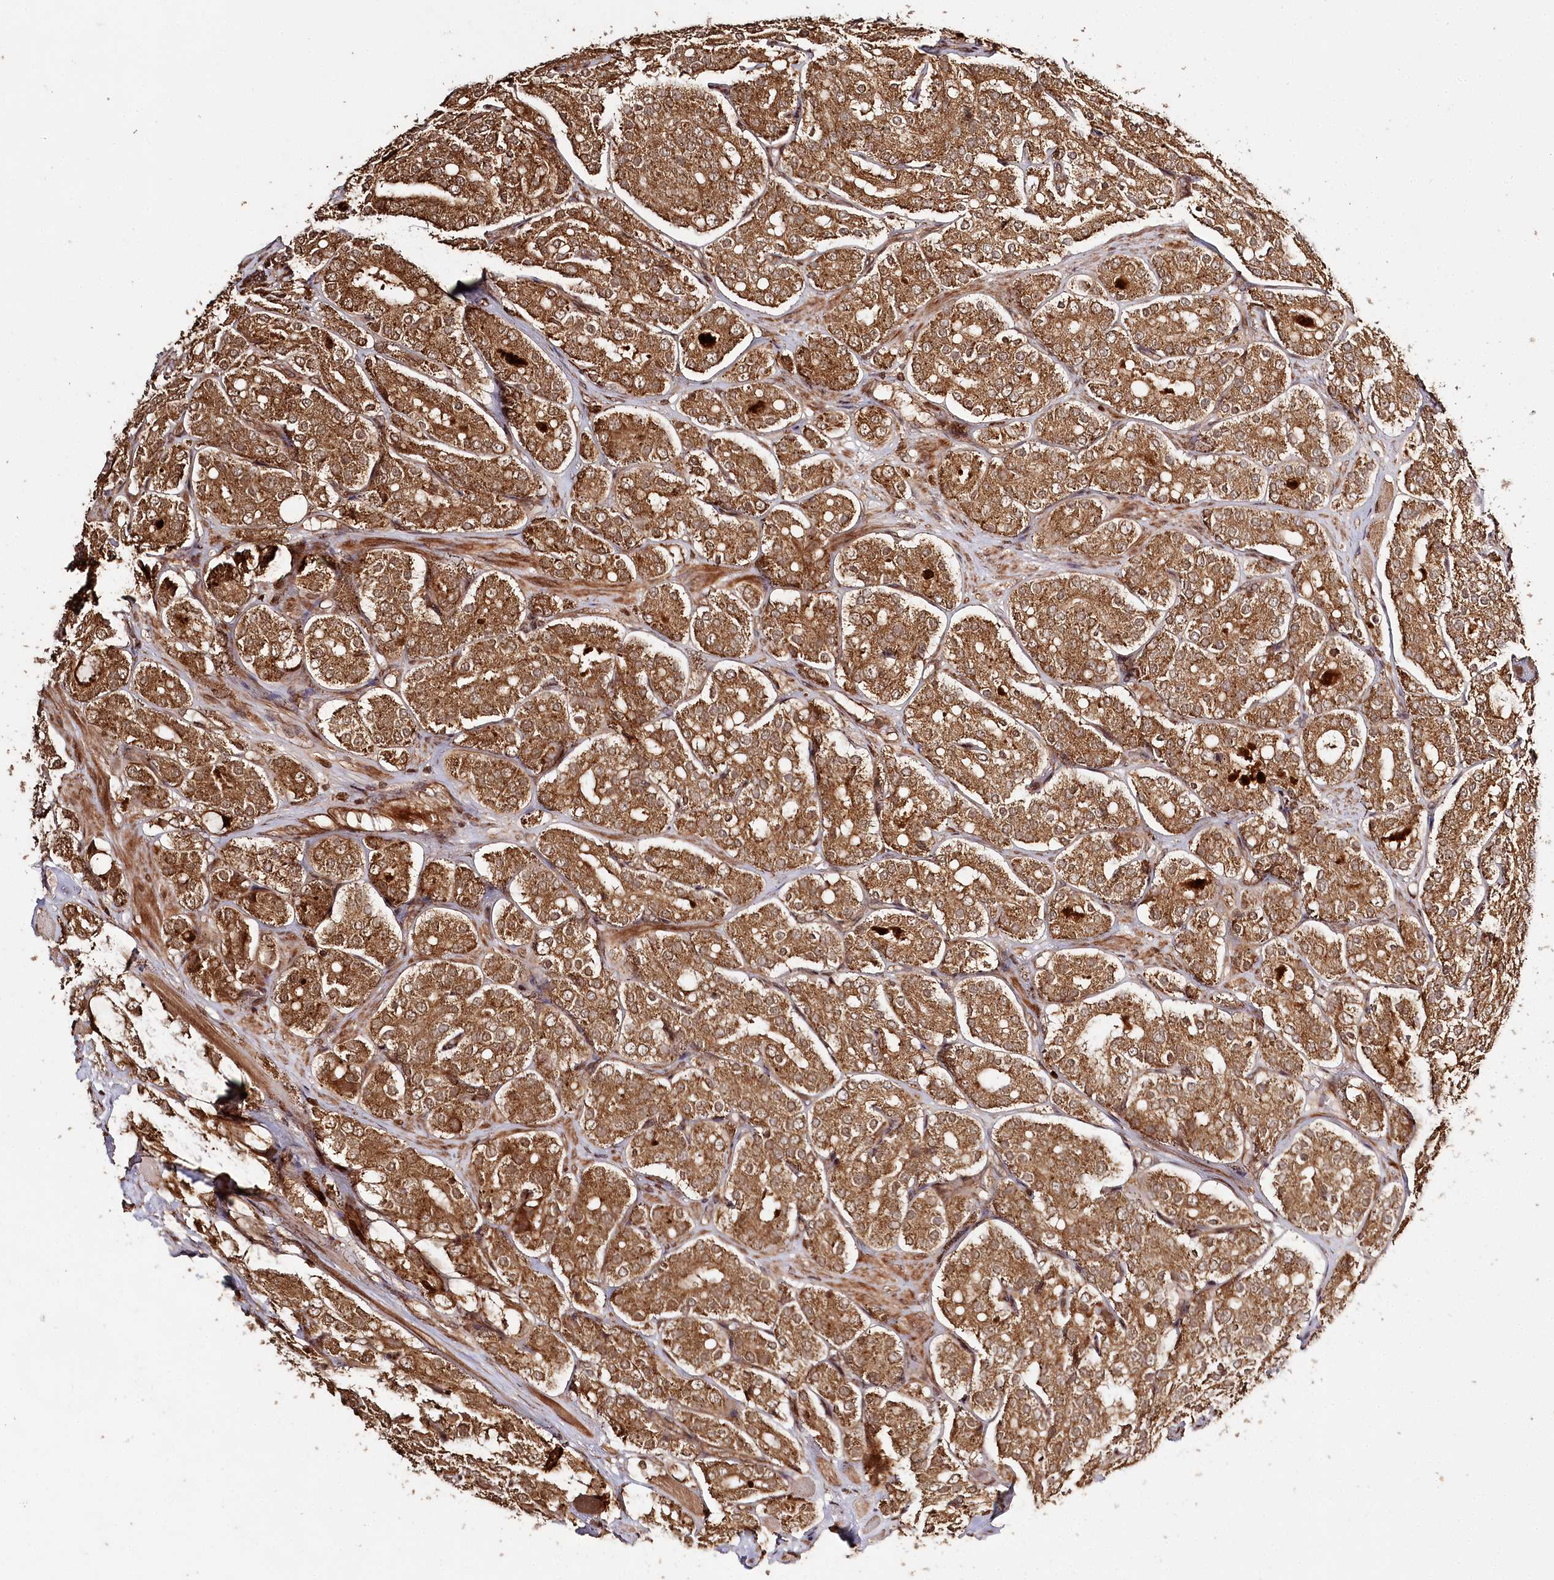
{"staining": {"intensity": "strong", "quantity": ">75%", "location": "cytoplasmic/membranous,nuclear"}, "tissue": "prostate cancer", "cell_type": "Tumor cells", "image_type": "cancer", "snomed": [{"axis": "morphology", "description": "Adenocarcinoma, High grade"}, {"axis": "topography", "description": "Prostate"}], "caption": "High-power microscopy captured an immunohistochemistry image of high-grade adenocarcinoma (prostate), revealing strong cytoplasmic/membranous and nuclear expression in about >75% of tumor cells.", "gene": "ULK2", "patient": {"sex": "male", "age": 65}}